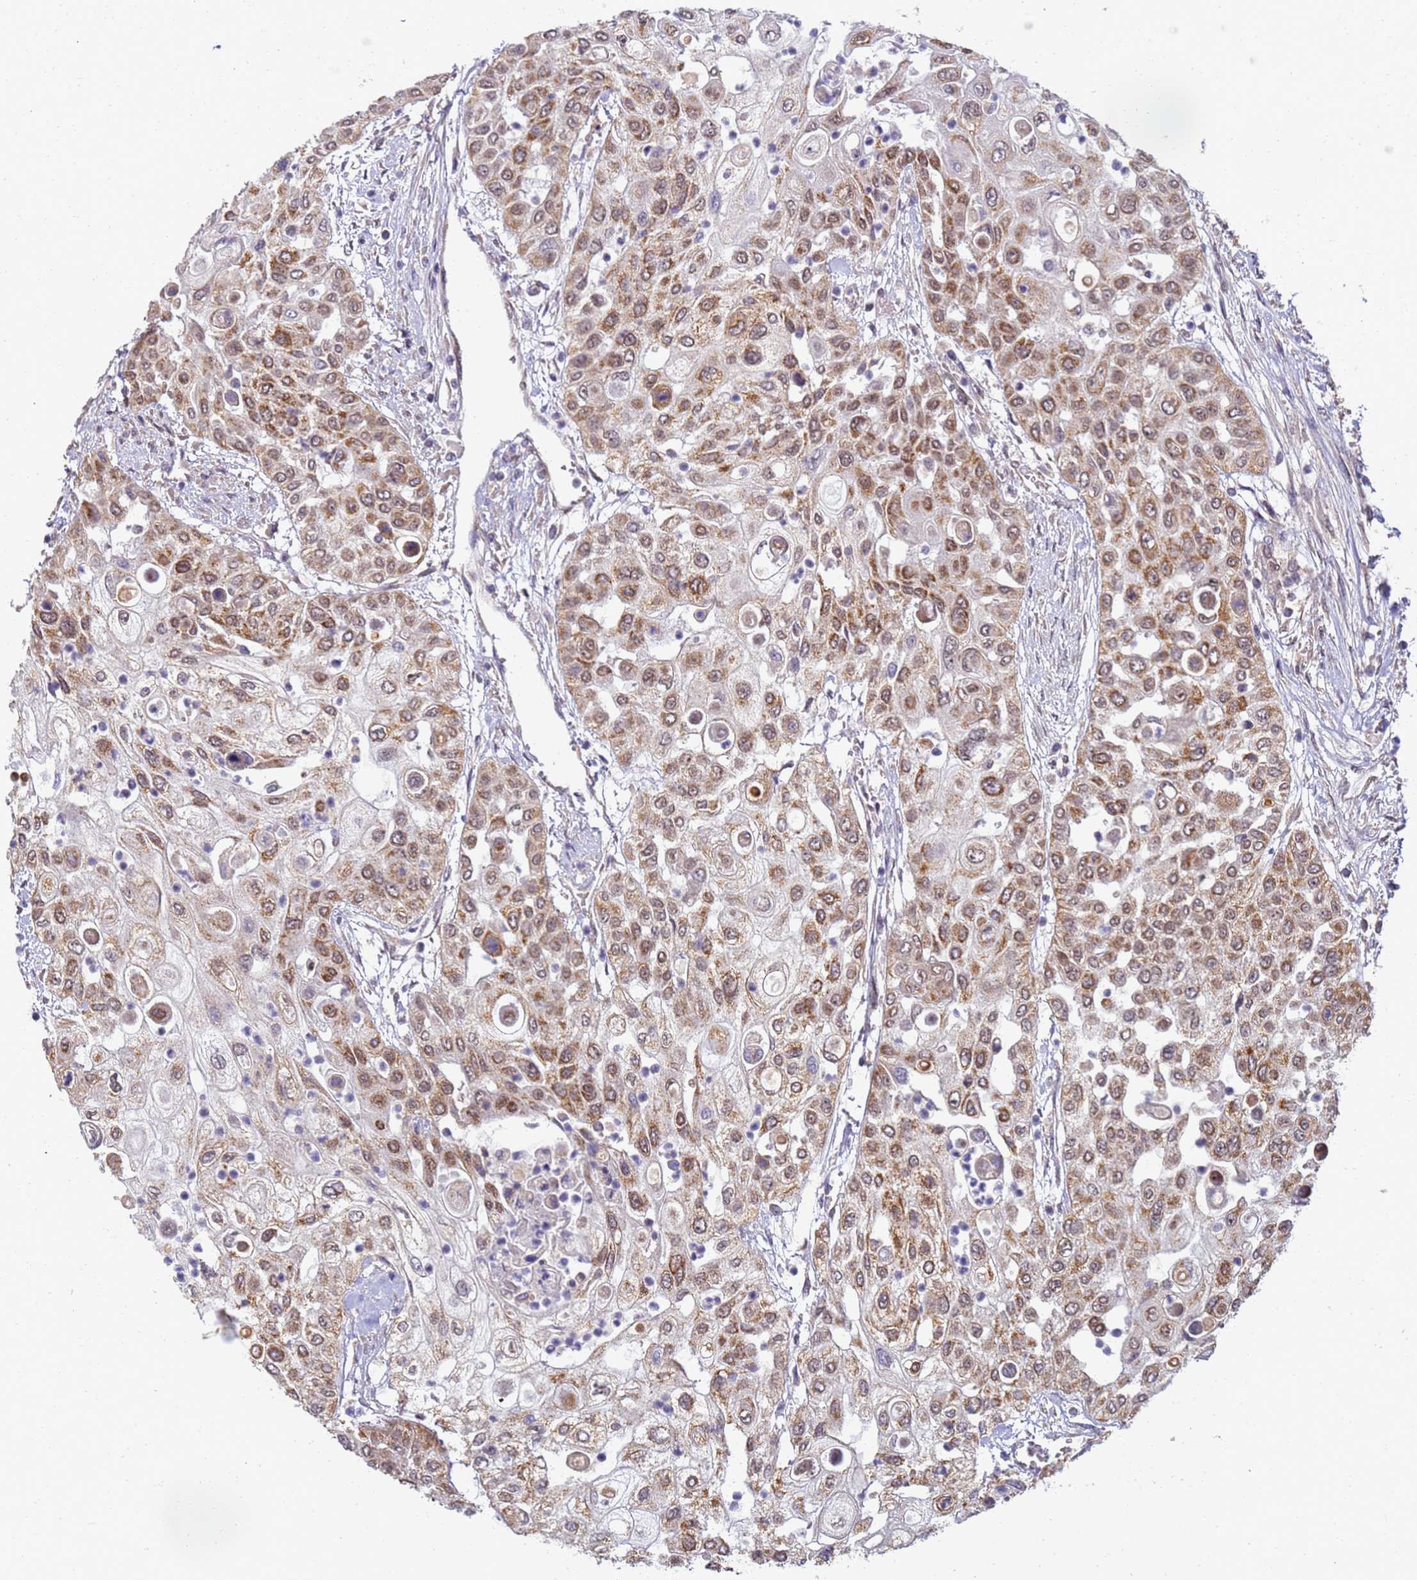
{"staining": {"intensity": "moderate", "quantity": ">75%", "location": "cytoplasmic/membranous"}, "tissue": "urothelial cancer", "cell_type": "Tumor cells", "image_type": "cancer", "snomed": [{"axis": "morphology", "description": "Urothelial carcinoma, High grade"}, {"axis": "topography", "description": "Urinary bladder"}], "caption": "A medium amount of moderate cytoplasmic/membranous staining is appreciated in approximately >75% of tumor cells in urothelial carcinoma (high-grade) tissue. Using DAB (brown) and hematoxylin (blue) stains, captured at high magnification using brightfield microscopy.", "gene": "RAPGEF3", "patient": {"sex": "female", "age": 79}}